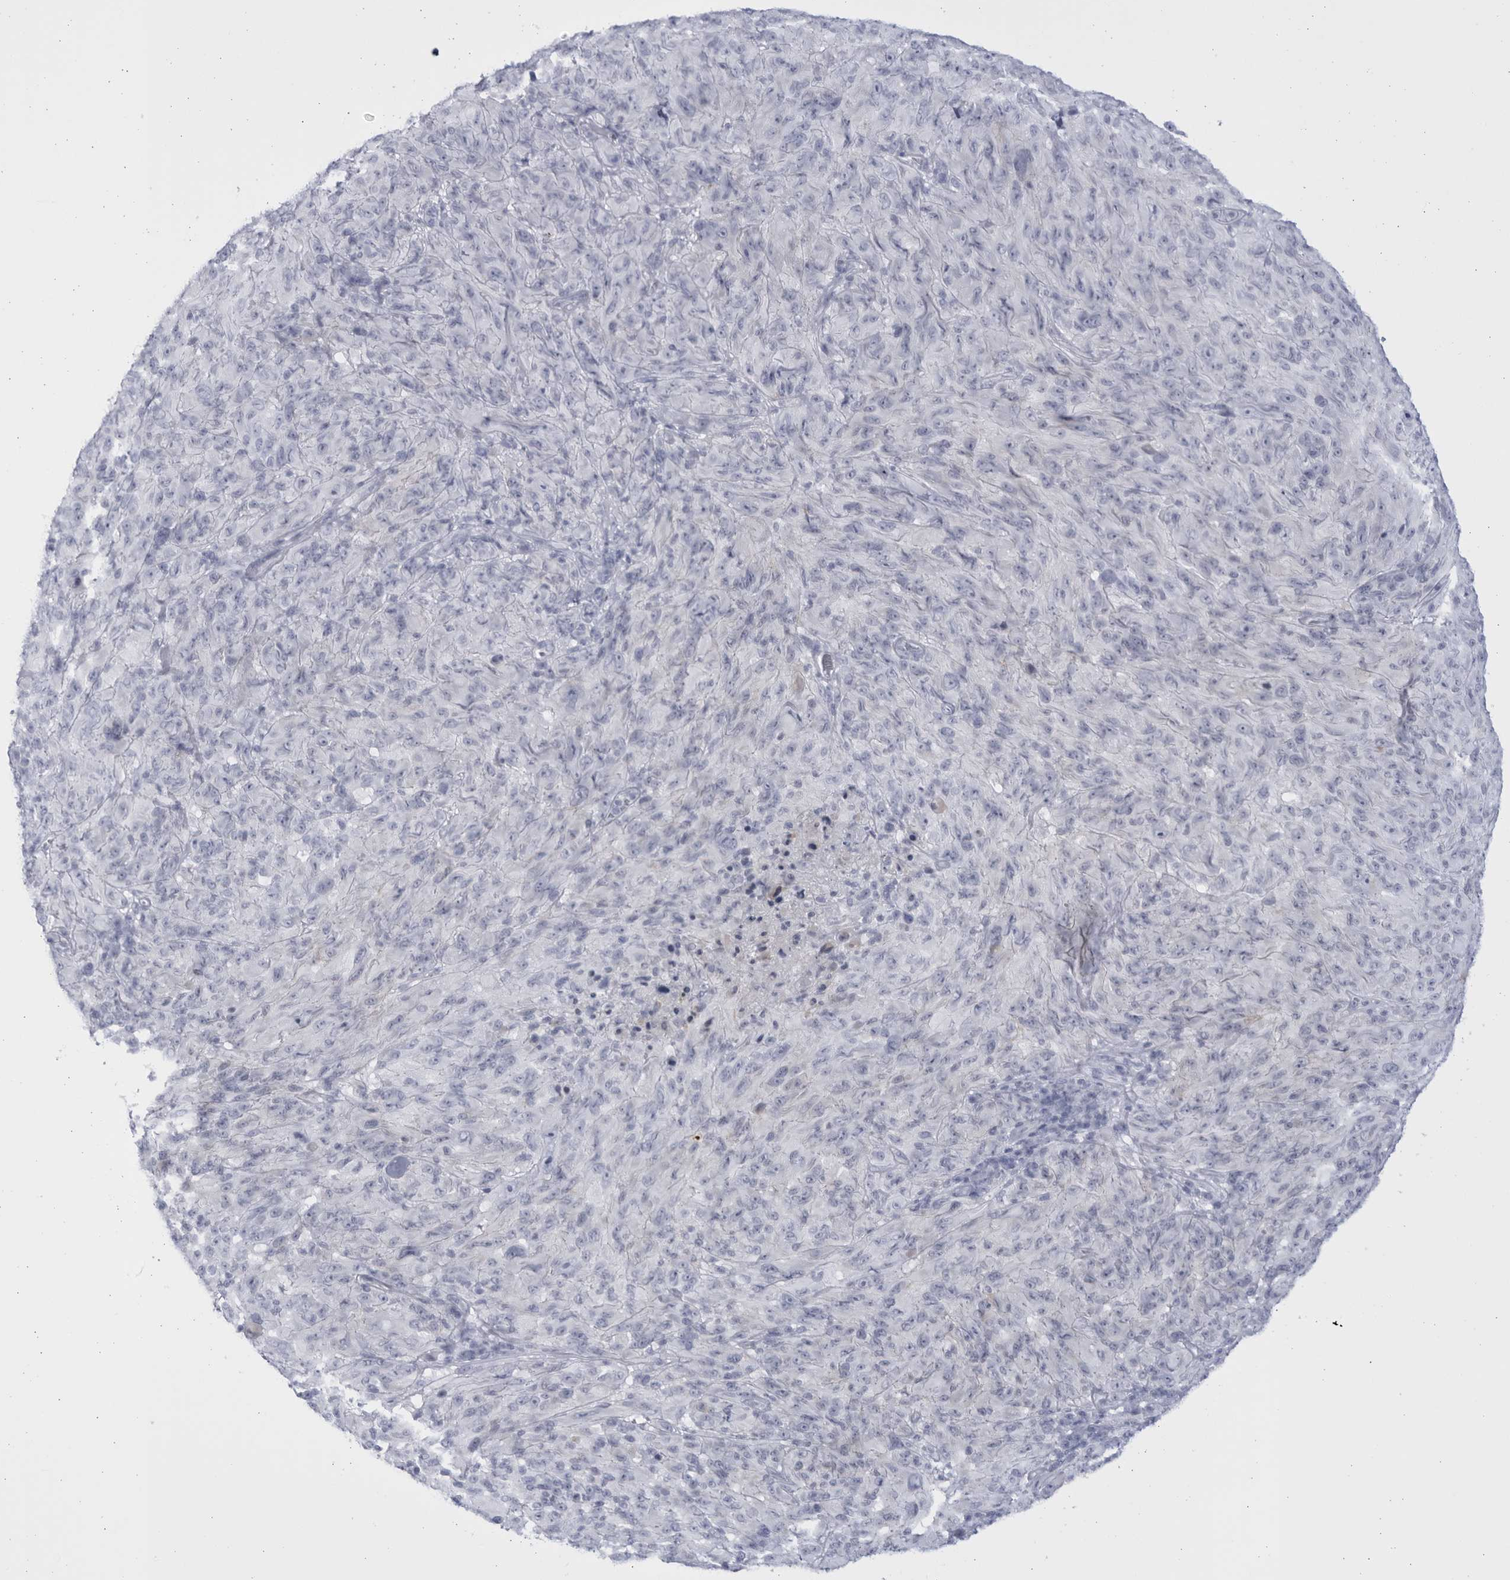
{"staining": {"intensity": "negative", "quantity": "none", "location": "none"}, "tissue": "melanoma", "cell_type": "Tumor cells", "image_type": "cancer", "snomed": [{"axis": "morphology", "description": "Malignant melanoma, NOS"}, {"axis": "topography", "description": "Skin of head"}], "caption": "Melanoma was stained to show a protein in brown. There is no significant positivity in tumor cells.", "gene": "CCDC181", "patient": {"sex": "male", "age": 96}}